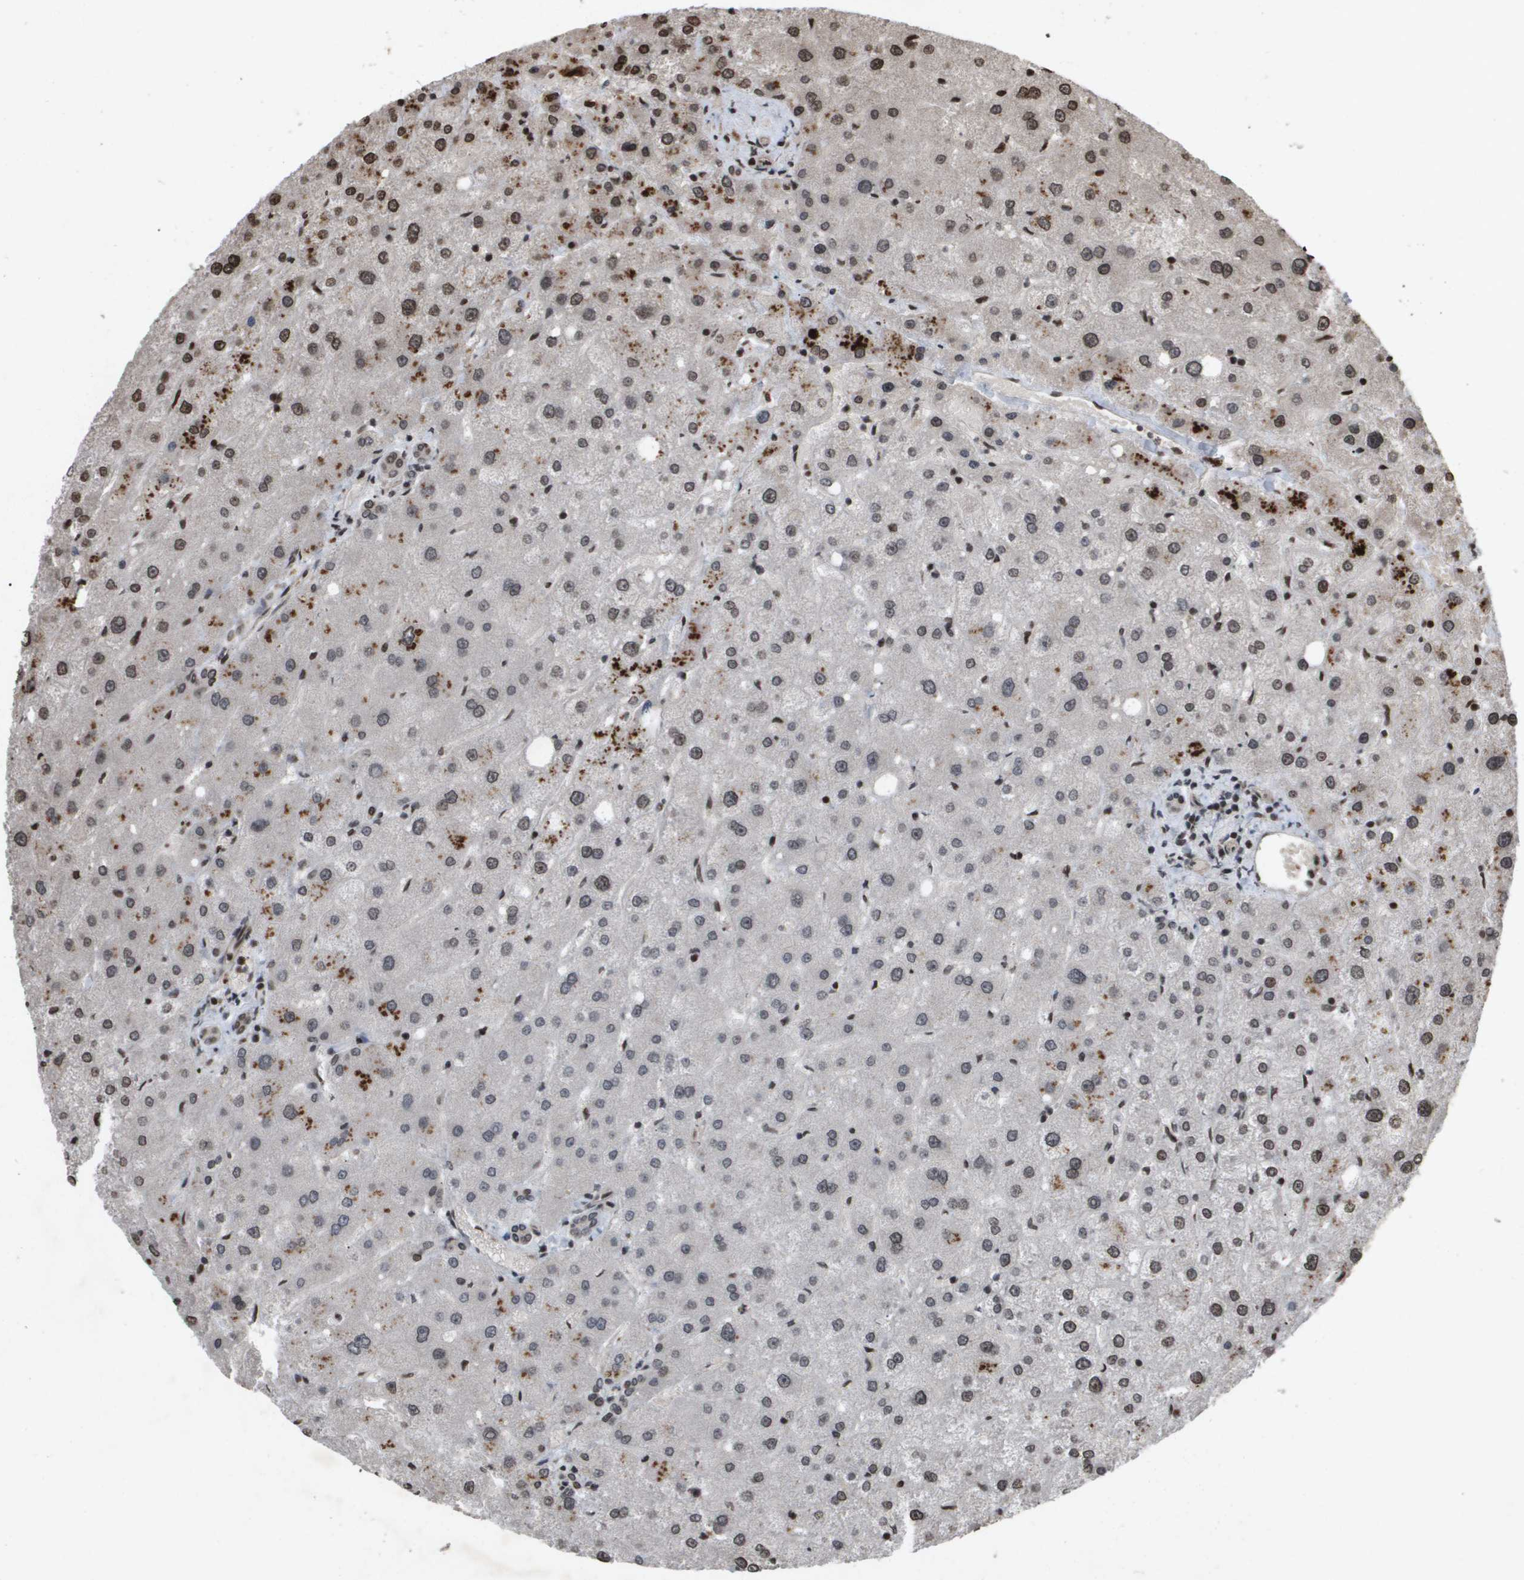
{"staining": {"intensity": "negative", "quantity": "none", "location": "none"}, "tissue": "liver", "cell_type": "Cholangiocytes", "image_type": "normal", "snomed": [{"axis": "morphology", "description": "Normal tissue, NOS"}, {"axis": "topography", "description": "Liver"}], "caption": "A high-resolution image shows IHC staining of unremarkable liver, which shows no significant staining in cholangiocytes.", "gene": "HSPA6", "patient": {"sex": "male", "age": 73}}